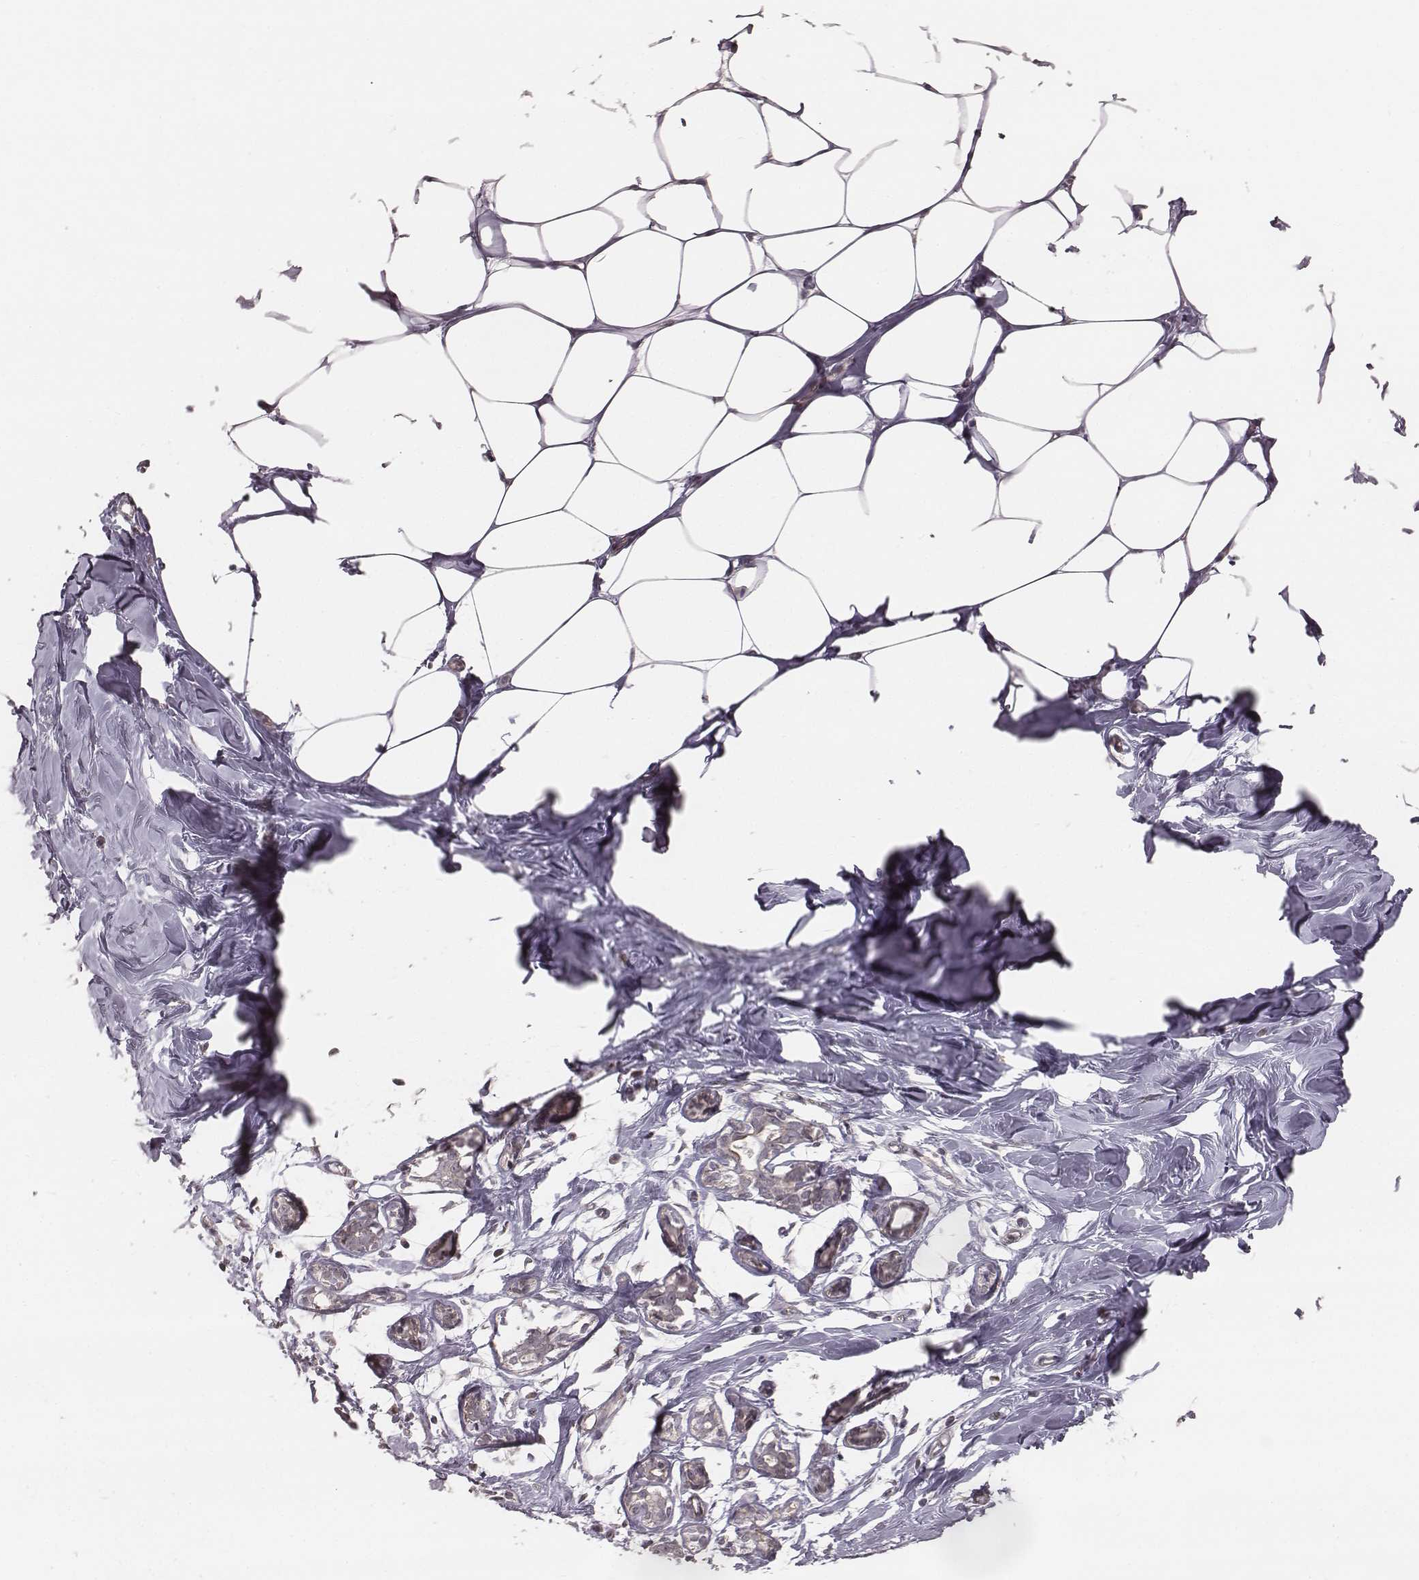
{"staining": {"intensity": "negative", "quantity": "none", "location": "none"}, "tissue": "breast", "cell_type": "Adipocytes", "image_type": "normal", "snomed": [{"axis": "morphology", "description": "Normal tissue, NOS"}, {"axis": "topography", "description": "Breast"}], "caption": "This is an immunohistochemistry histopathology image of unremarkable human breast. There is no positivity in adipocytes.", "gene": "SLC7A4", "patient": {"sex": "female", "age": 27}}